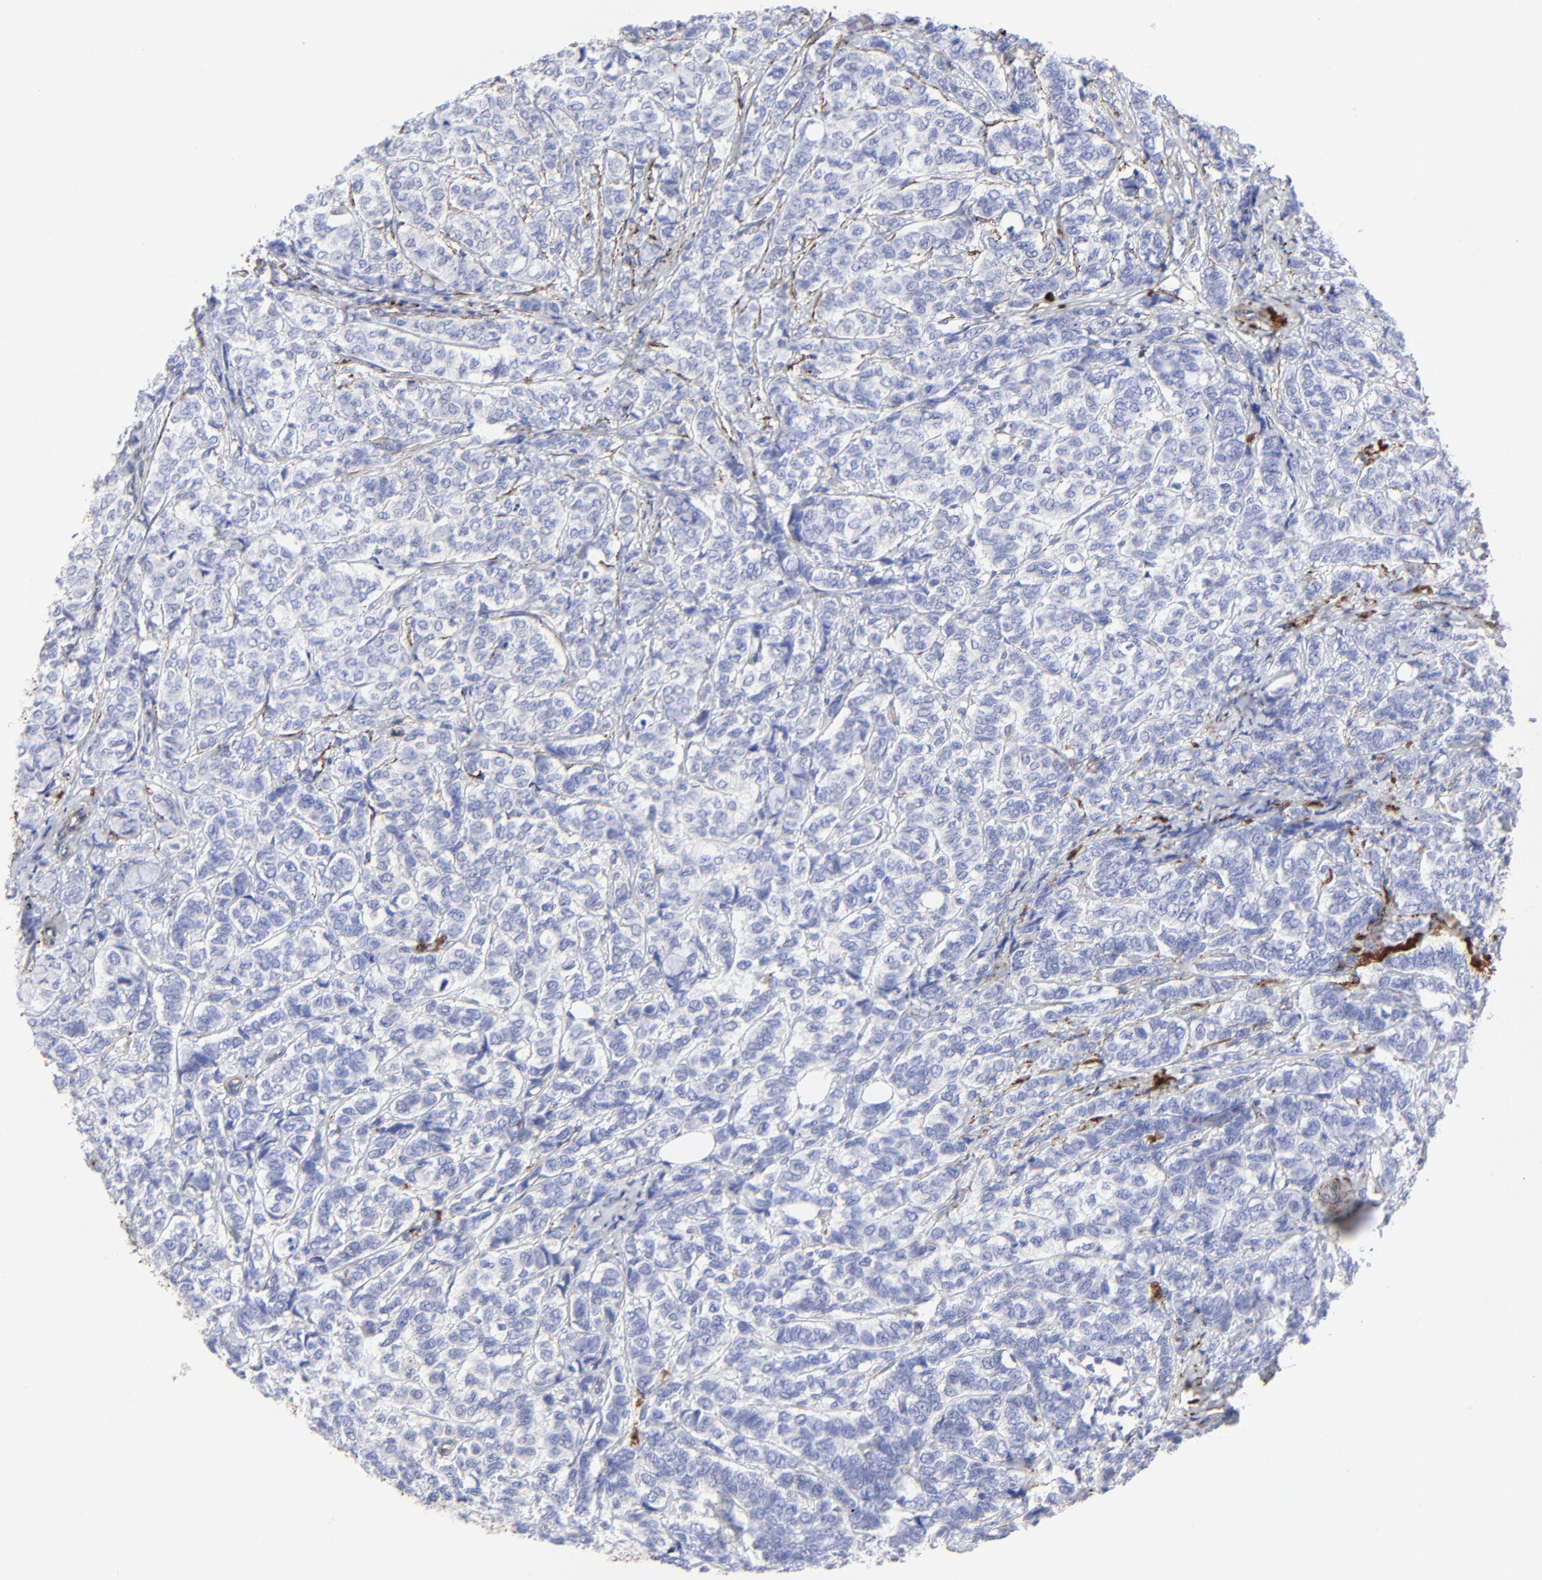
{"staining": {"intensity": "negative", "quantity": "none", "location": "none"}, "tissue": "breast cancer", "cell_type": "Tumor cells", "image_type": "cancer", "snomed": [{"axis": "morphology", "description": "Lobular carcinoma"}, {"axis": "topography", "description": "Breast"}], "caption": "Image shows no significant protein positivity in tumor cells of breast lobular carcinoma.", "gene": "FBLN2", "patient": {"sex": "female", "age": 60}}